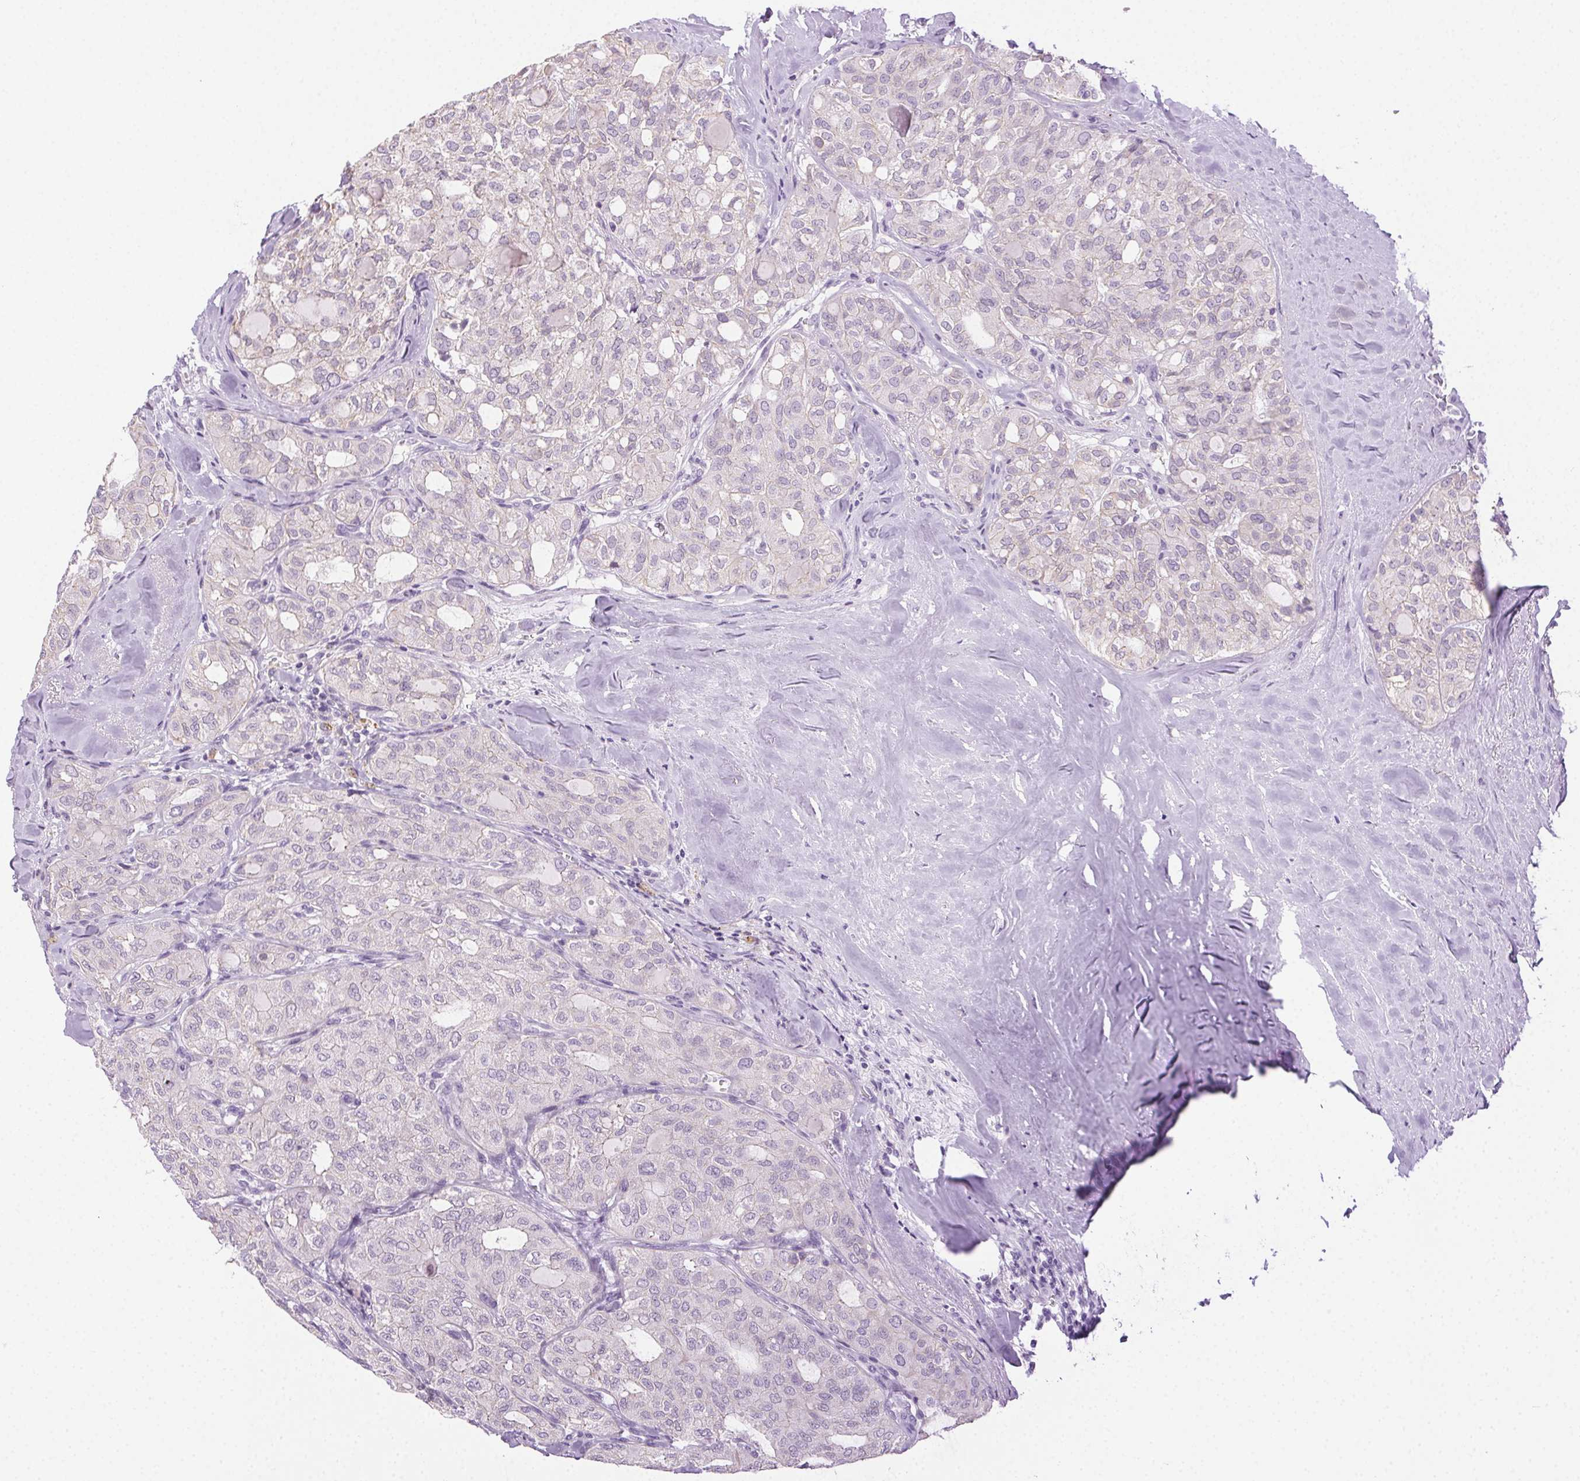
{"staining": {"intensity": "negative", "quantity": "none", "location": "none"}, "tissue": "thyroid cancer", "cell_type": "Tumor cells", "image_type": "cancer", "snomed": [{"axis": "morphology", "description": "Follicular adenoma carcinoma, NOS"}, {"axis": "topography", "description": "Thyroid gland"}], "caption": "The histopathology image shows no significant positivity in tumor cells of thyroid cancer (follicular adenoma carcinoma). (DAB immunohistochemistry (IHC) with hematoxylin counter stain).", "gene": "CLDN10", "patient": {"sex": "male", "age": 75}}